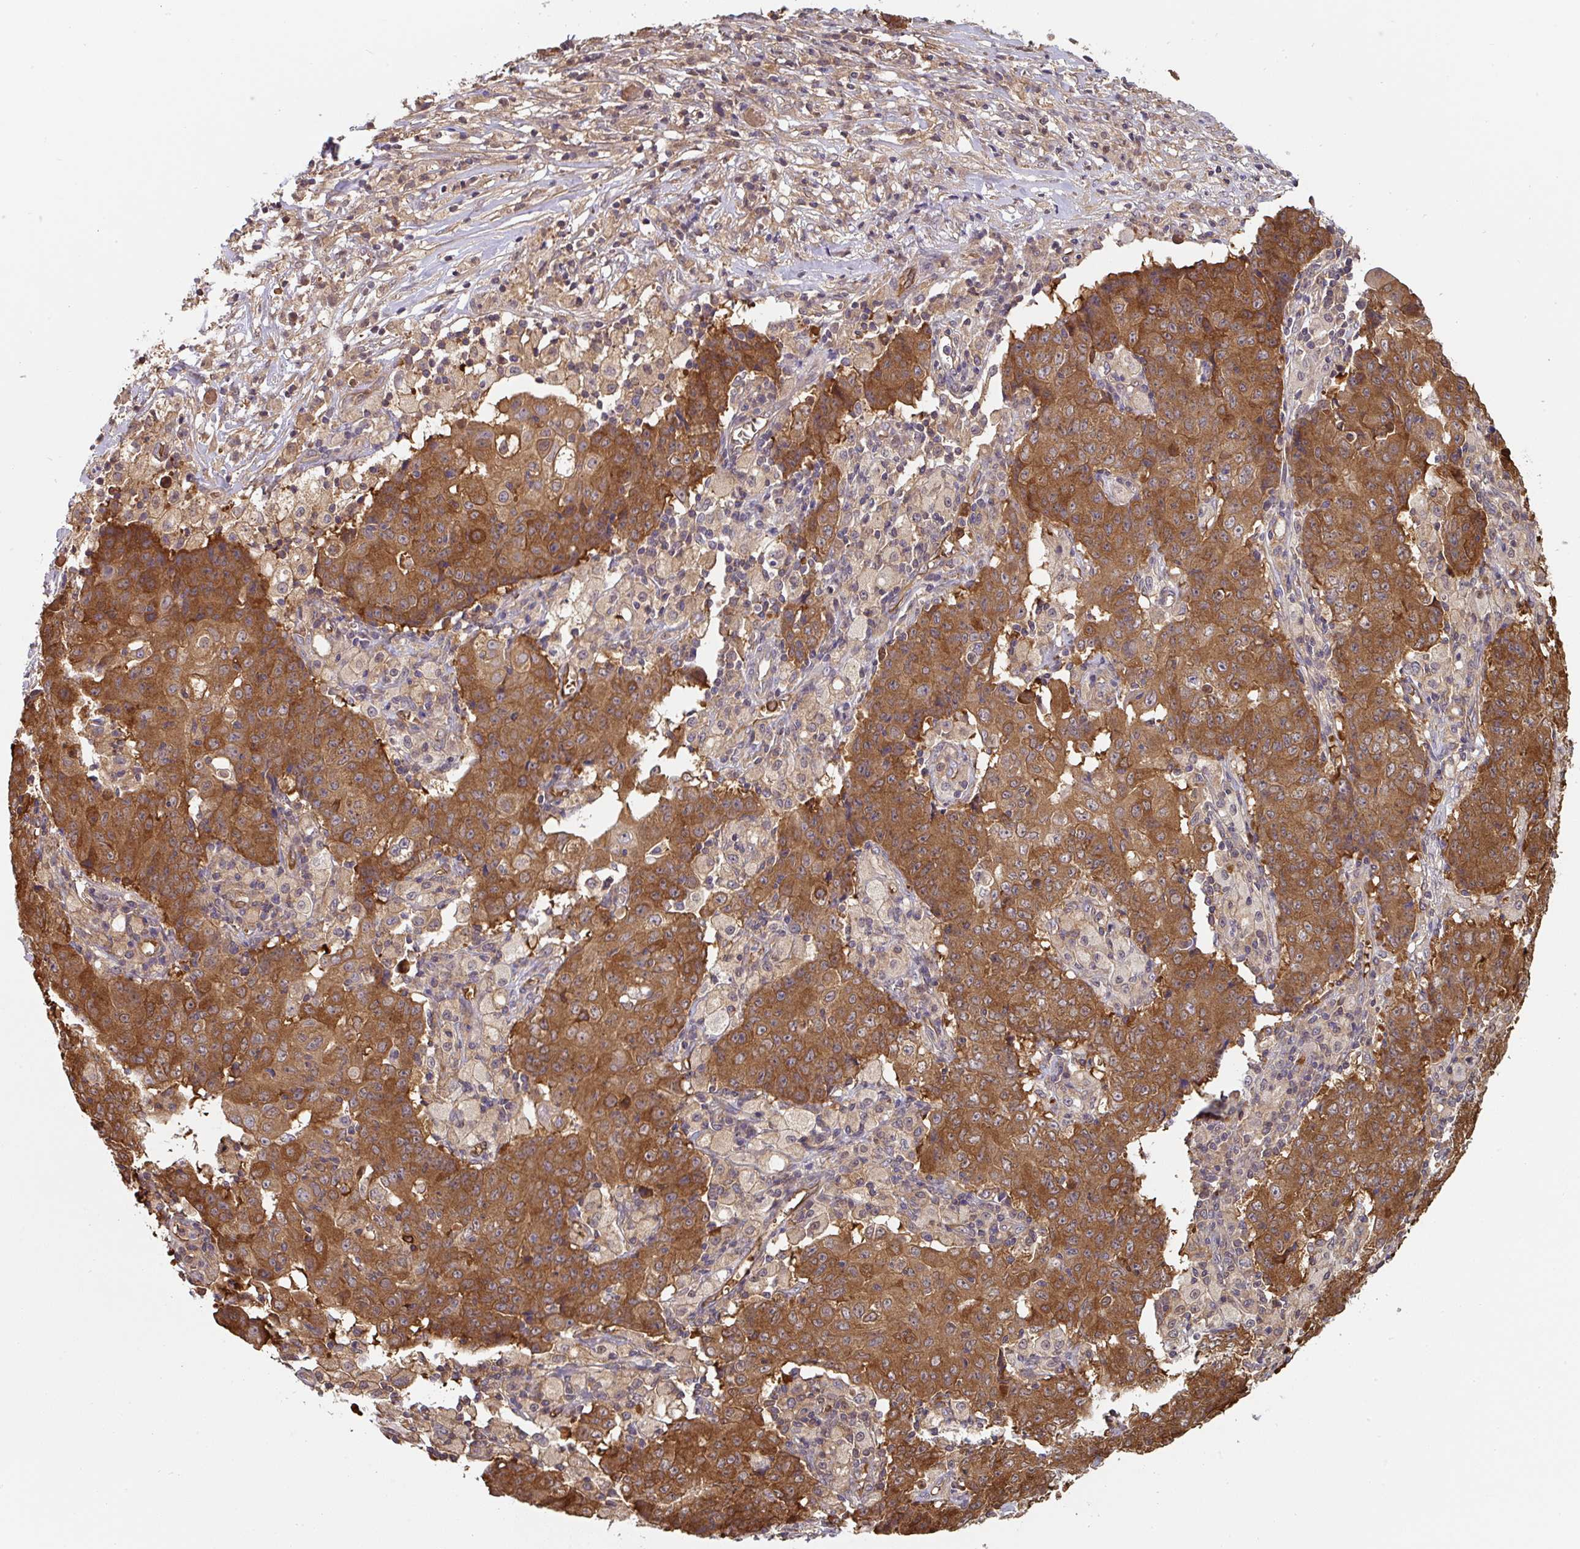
{"staining": {"intensity": "strong", "quantity": ">75%", "location": "cytoplasmic/membranous"}, "tissue": "ovarian cancer", "cell_type": "Tumor cells", "image_type": "cancer", "snomed": [{"axis": "morphology", "description": "Carcinoma, endometroid"}, {"axis": "topography", "description": "Ovary"}], "caption": "Strong cytoplasmic/membranous expression for a protein is seen in approximately >75% of tumor cells of ovarian endometroid carcinoma using immunohistochemistry (IHC).", "gene": "ST13", "patient": {"sex": "female", "age": 42}}